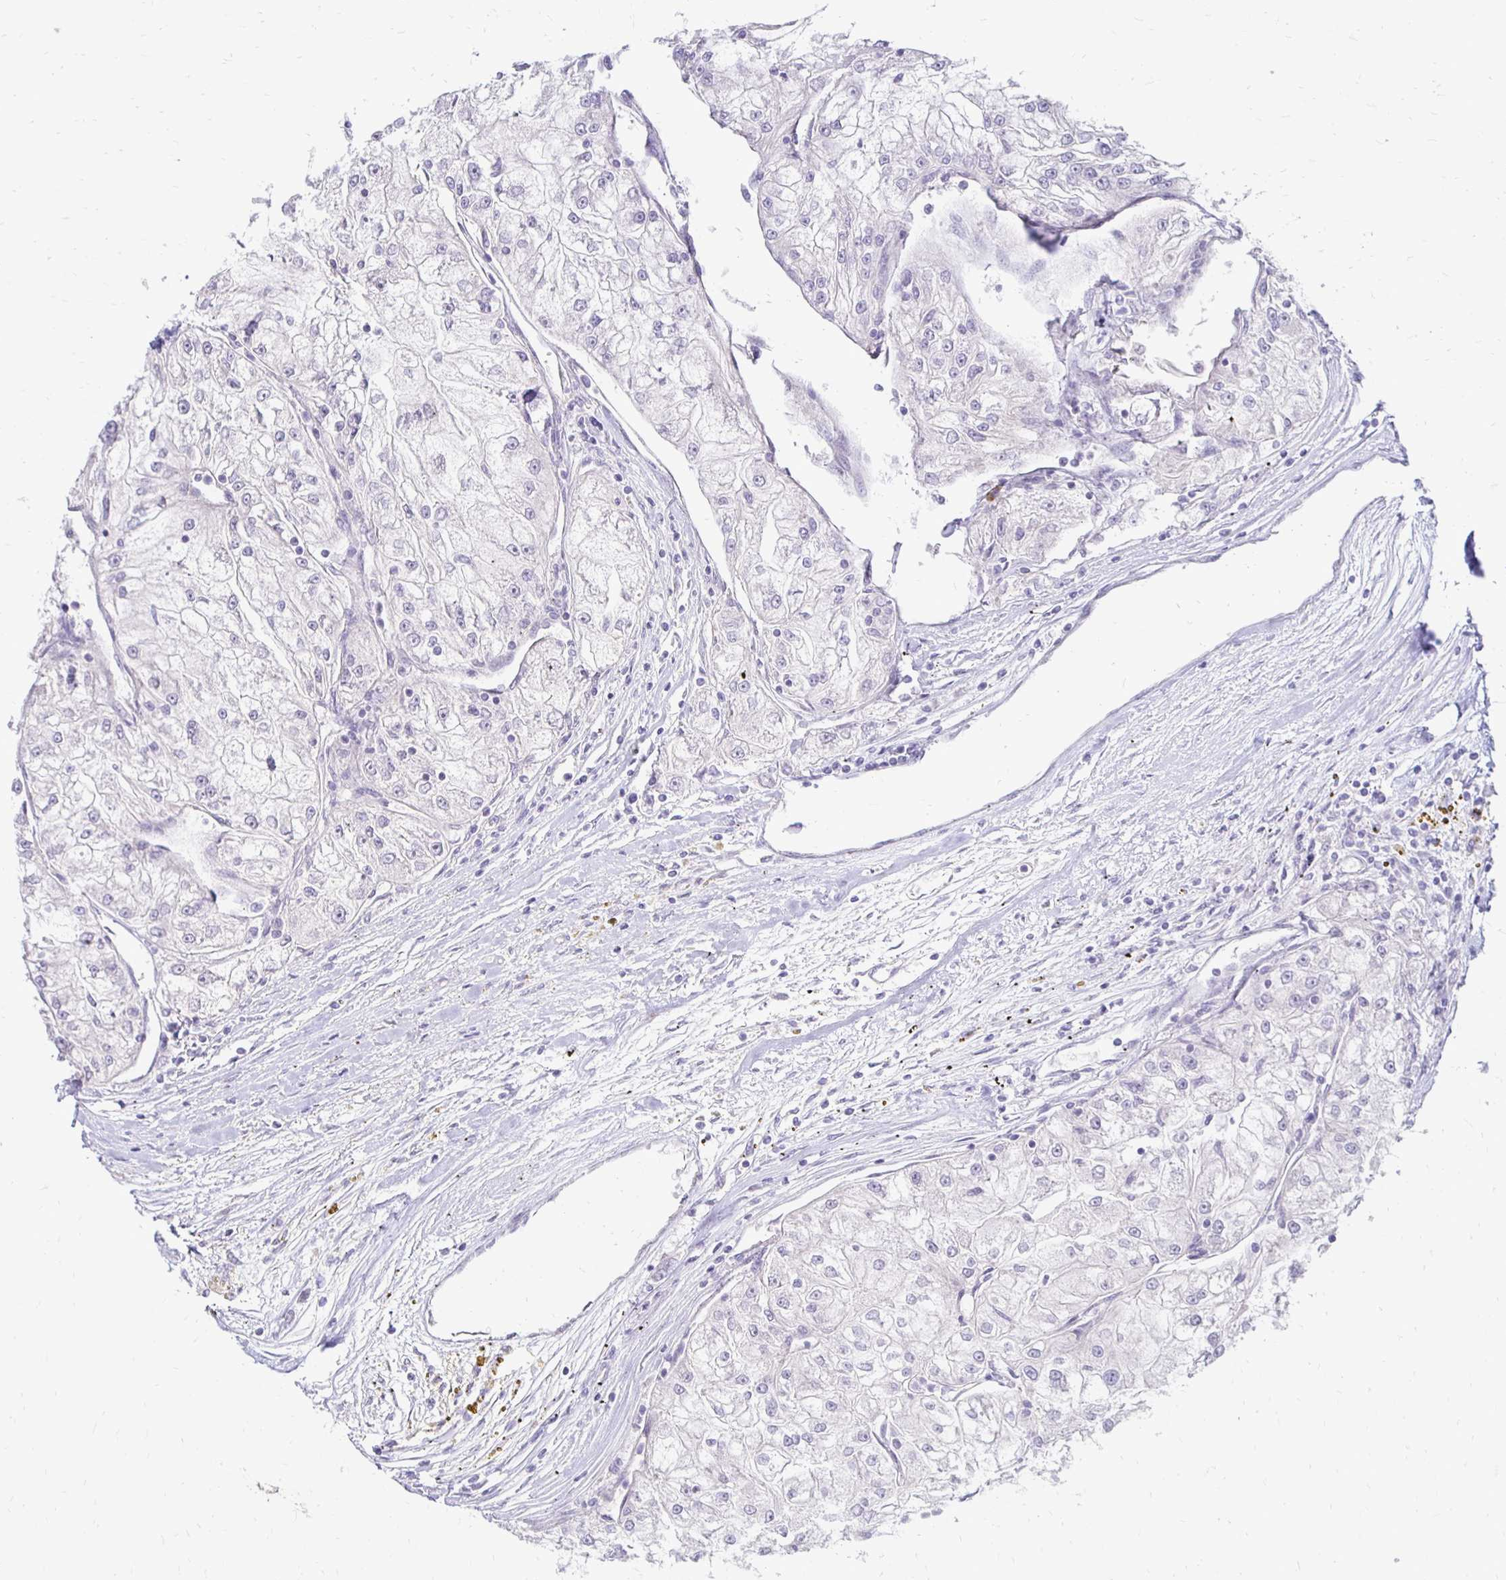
{"staining": {"intensity": "negative", "quantity": "none", "location": "none"}, "tissue": "renal cancer", "cell_type": "Tumor cells", "image_type": "cancer", "snomed": [{"axis": "morphology", "description": "Adenocarcinoma, NOS"}, {"axis": "topography", "description": "Kidney"}], "caption": "High magnification brightfield microscopy of renal cancer (adenocarcinoma) stained with DAB (brown) and counterstained with hematoxylin (blue): tumor cells show no significant staining.", "gene": "GAS2", "patient": {"sex": "female", "age": 72}}